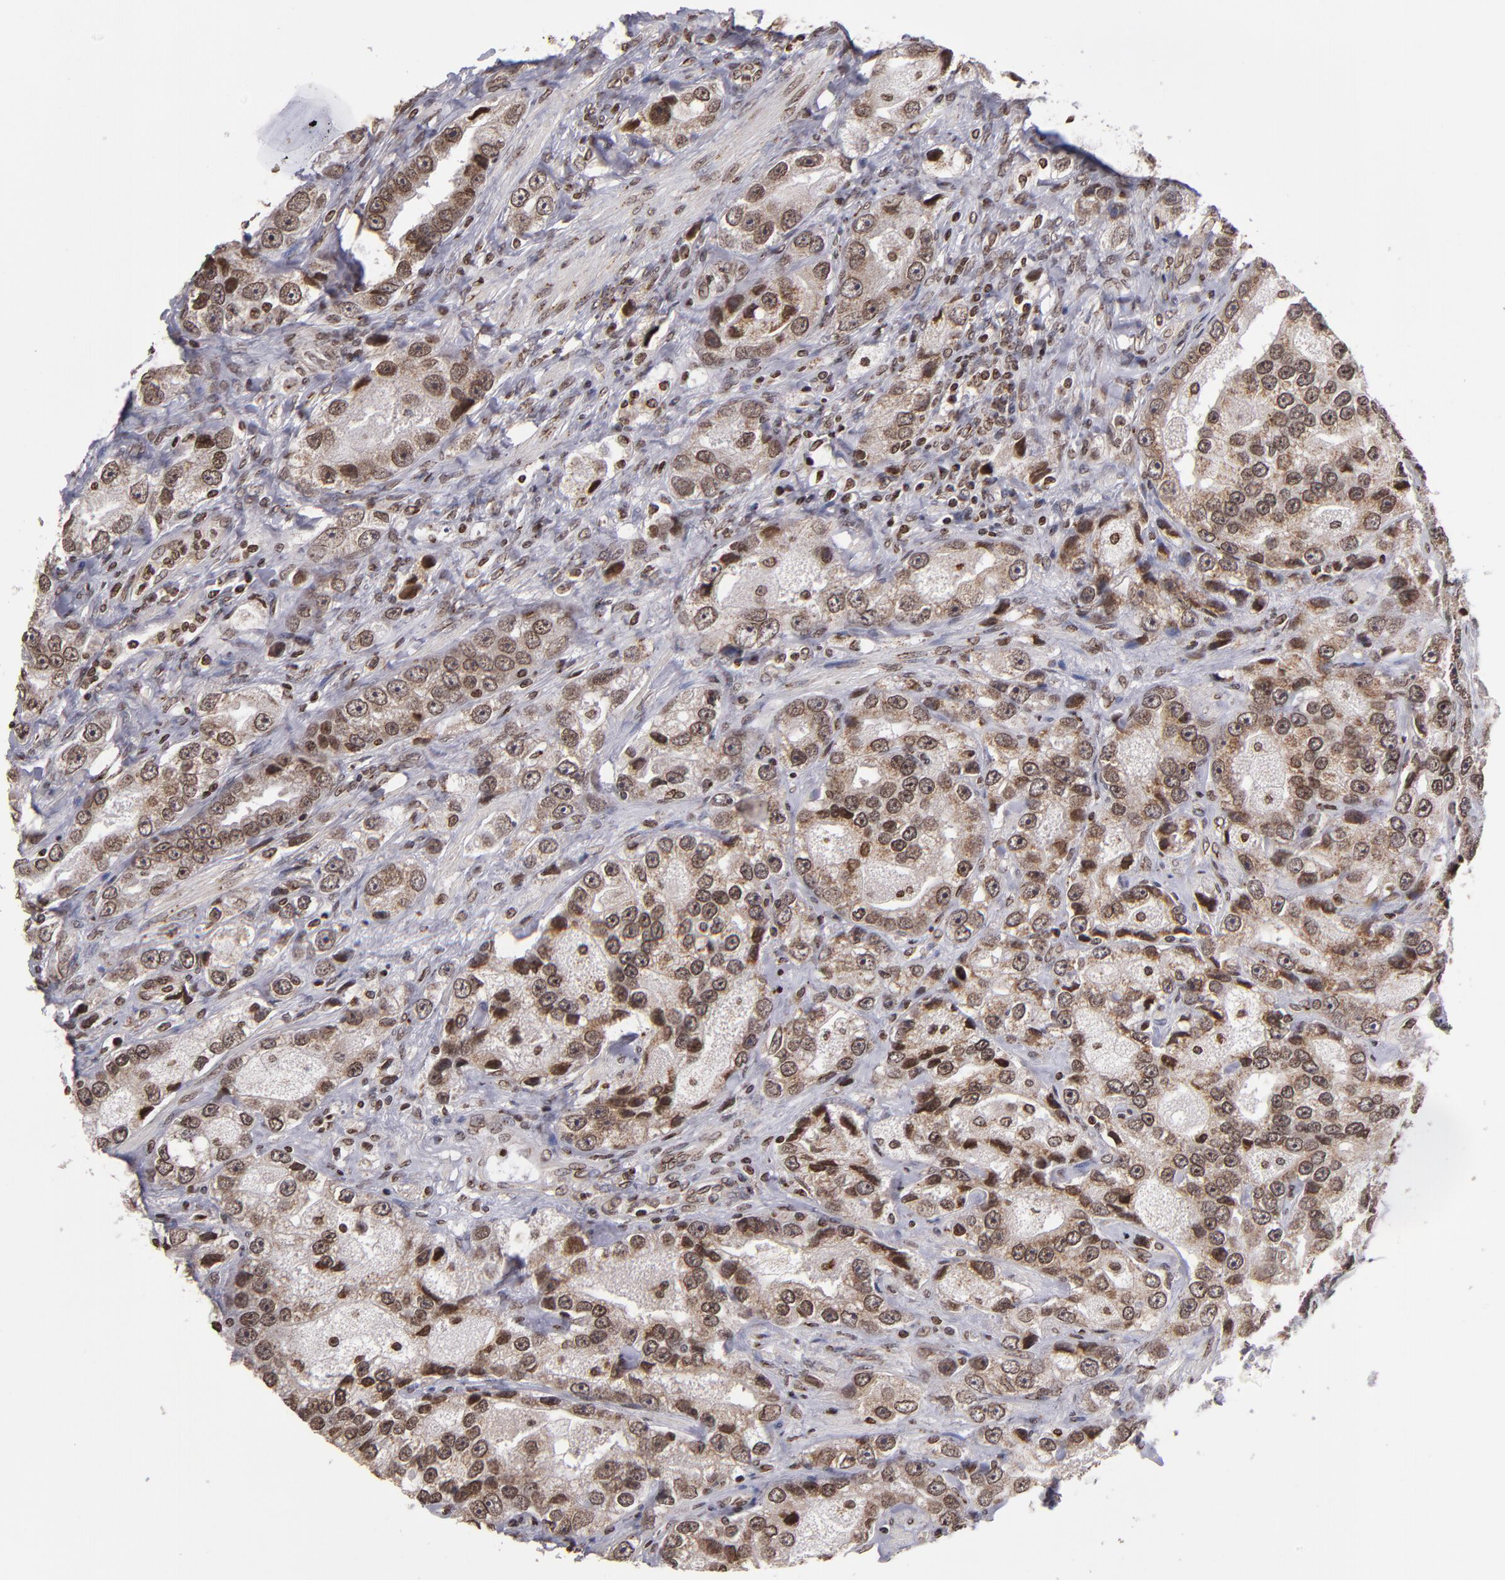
{"staining": {"intensity": "moderate", "quantity": ">75%", "location": "cytoplasmic/membranous,nuclear"}, "tissue": "prostate cancer", "cell_type": "Tumor cells", "image_type": "cancer", "snomed": [{"axis": "morphology", "description": "Adenocarcinoma, High grade"}, {"axis": "topography", "description": "Prostate"}], "caption": "Immunohistochemistry (IHC) (DAB (3,3'-diaminobenzidine)) staining of human high-grade adenocarcinoma (prostate) demonstrates moderate cytoplasmic/membranous and nuclear protein positivity in about >75% of tumor cells. The protein of interest is shown in brown color, while the nuclei are stained blue.", "gene": "CSDC2", "patient": {"sex": "male", "age": 63}}